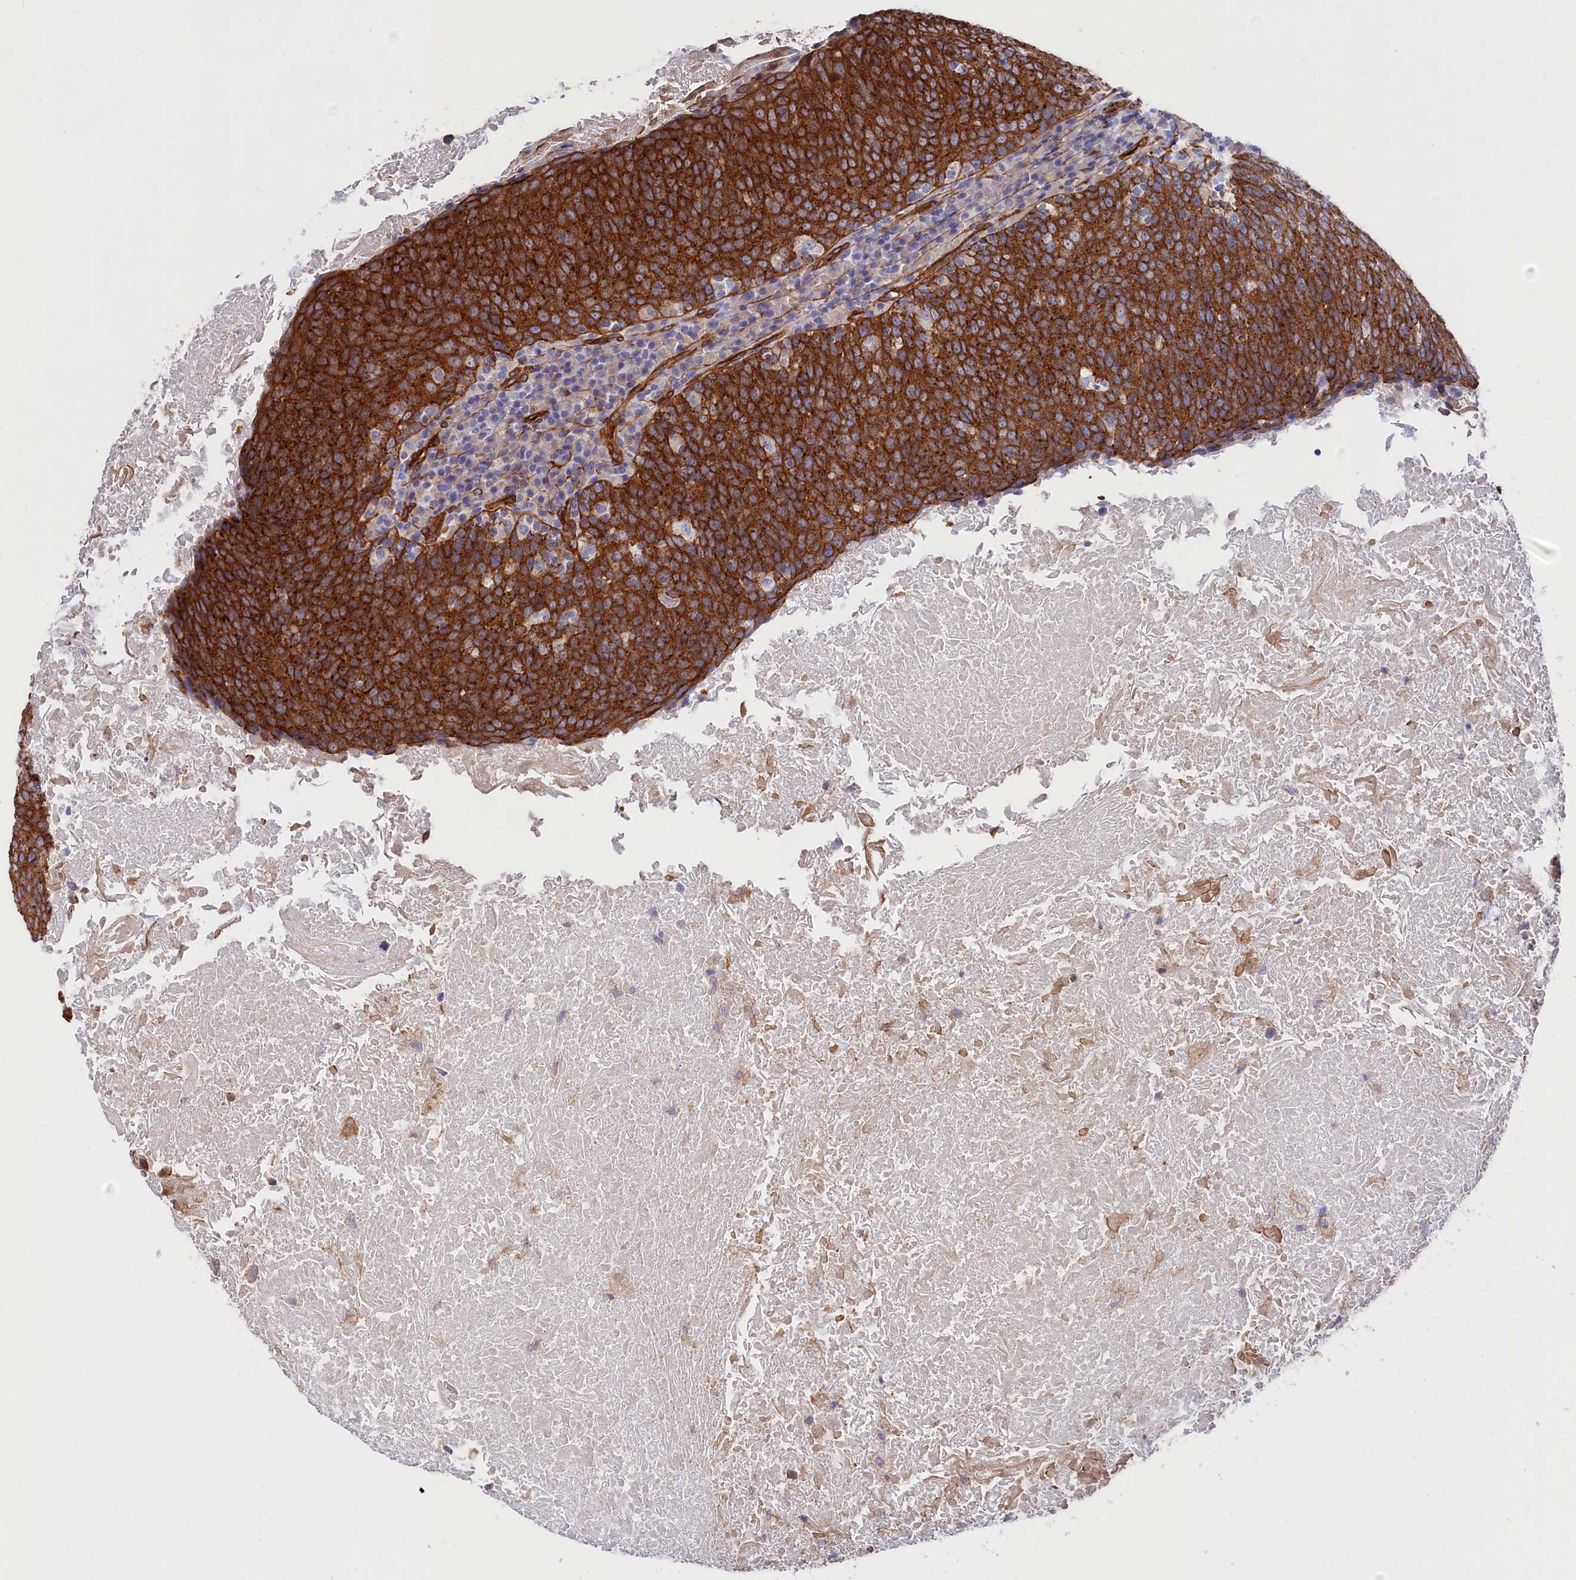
{"staining": {"intensity": "strong", "quantity": ">75%", "location": "cytoplasmic/membranous"}, "tissue": "head and neck cancer", "cell_type": "Tumor cells", "image_type": "cancer", "snomed": [{"axis": "morphology", "description": "Squamous cell carcinoma, NOS"}, {"axis": "morphology", "description": "Squamous cell carcinoma, metastatic, NOS"}, {"axis": "topography", "description": "Lymph node"}, {"axis": "topography", "description": "Head-Neck"}], "caption": "IHC image of neoplastic tissue: human squamous cell carcinoma (head and neck) stained using IHC reveals high levels of strong protein expression localized specifically in the cytoplasmic/membranous of tumor cells, appearing as a cytoplasmic/membranous brown color.", "gene": "TNKS1BP1", "patient": {"sex": "male", "age": 62}}